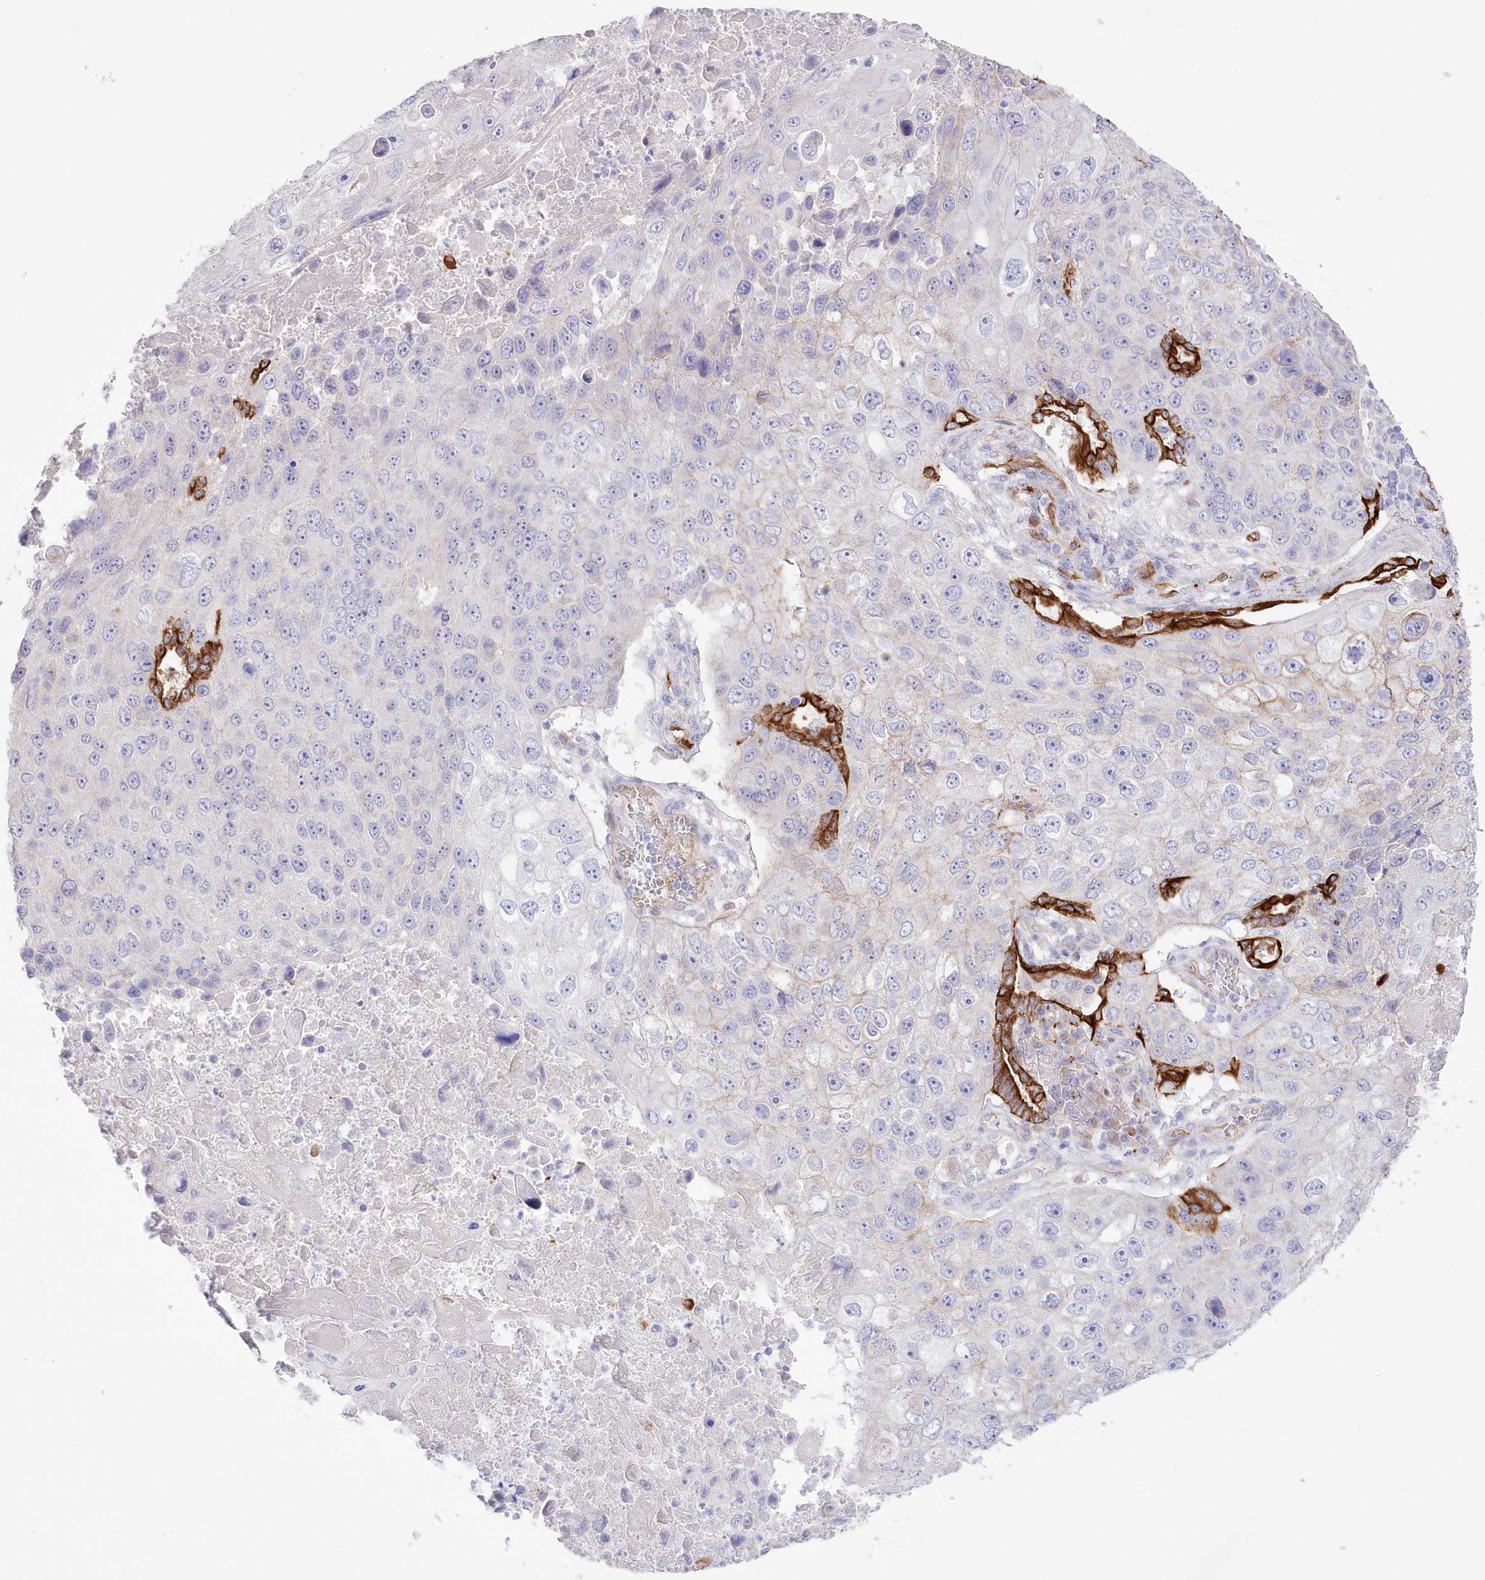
{"staining": {"intensity": "strong", "quantity": "<25%", "location": "cytoplasmic/membranous"}, "tissue": "lung cancer", "cell_type": "Tumor cells", "image_type": "cancer", "snomed": [{"axis": "morphology", "description": "Squamous cell carcinoma, NOS"}, {"axis": "topography", "description": "Lung"}], "caption": "Strong cytoplasmic/membranous staining is identified in about <25% of tumor cells in squamous cell carcinoma (lung).", "gene": "SLC39A10", "patient": {"sex": "male", "age": 61}}